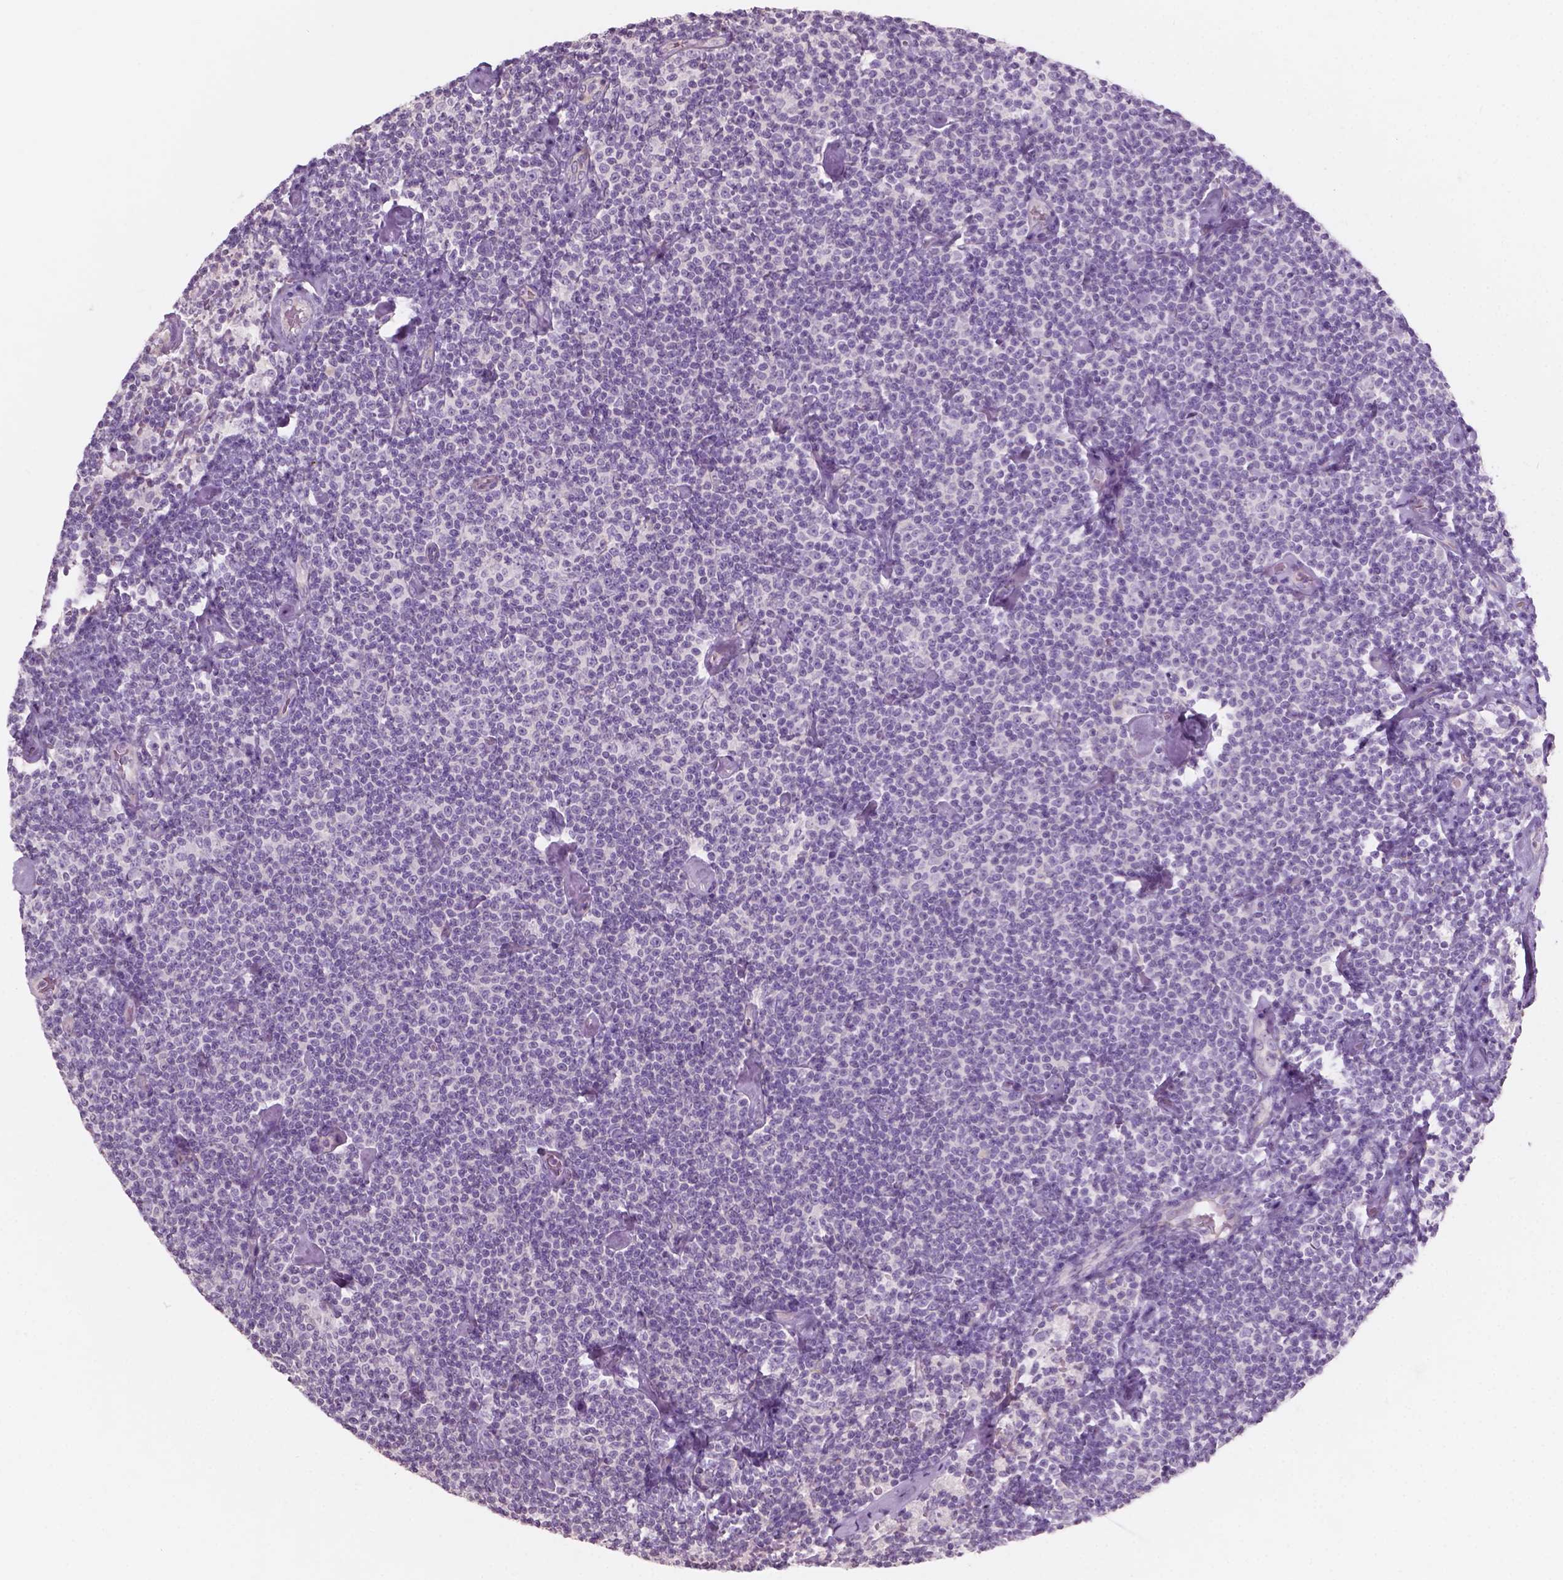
{"staining": {"intensity": "negative", "quantity": "none", "location": "none"}, "tissue": "lymphoma", "cell_type": "Tumor cells", "image_type": "cancer", "snomed": [{"axis": "morphology", "description": "Malignant lymphoma, non-Hodgkin's type, Low grade"}, {"axis": "topography", "description": "Lymph node"}], "caption": "This is a photomicrograph of immunohistochemistry staining of malignant lymphoma, non-Hodgkin's type (low-grade), which shows no positivity in tumor cells. (DAB immunohistochemistry (IHC), high magnification).", "gene": "AWAT1", "patient": {"sex": "male", "age": 81}}